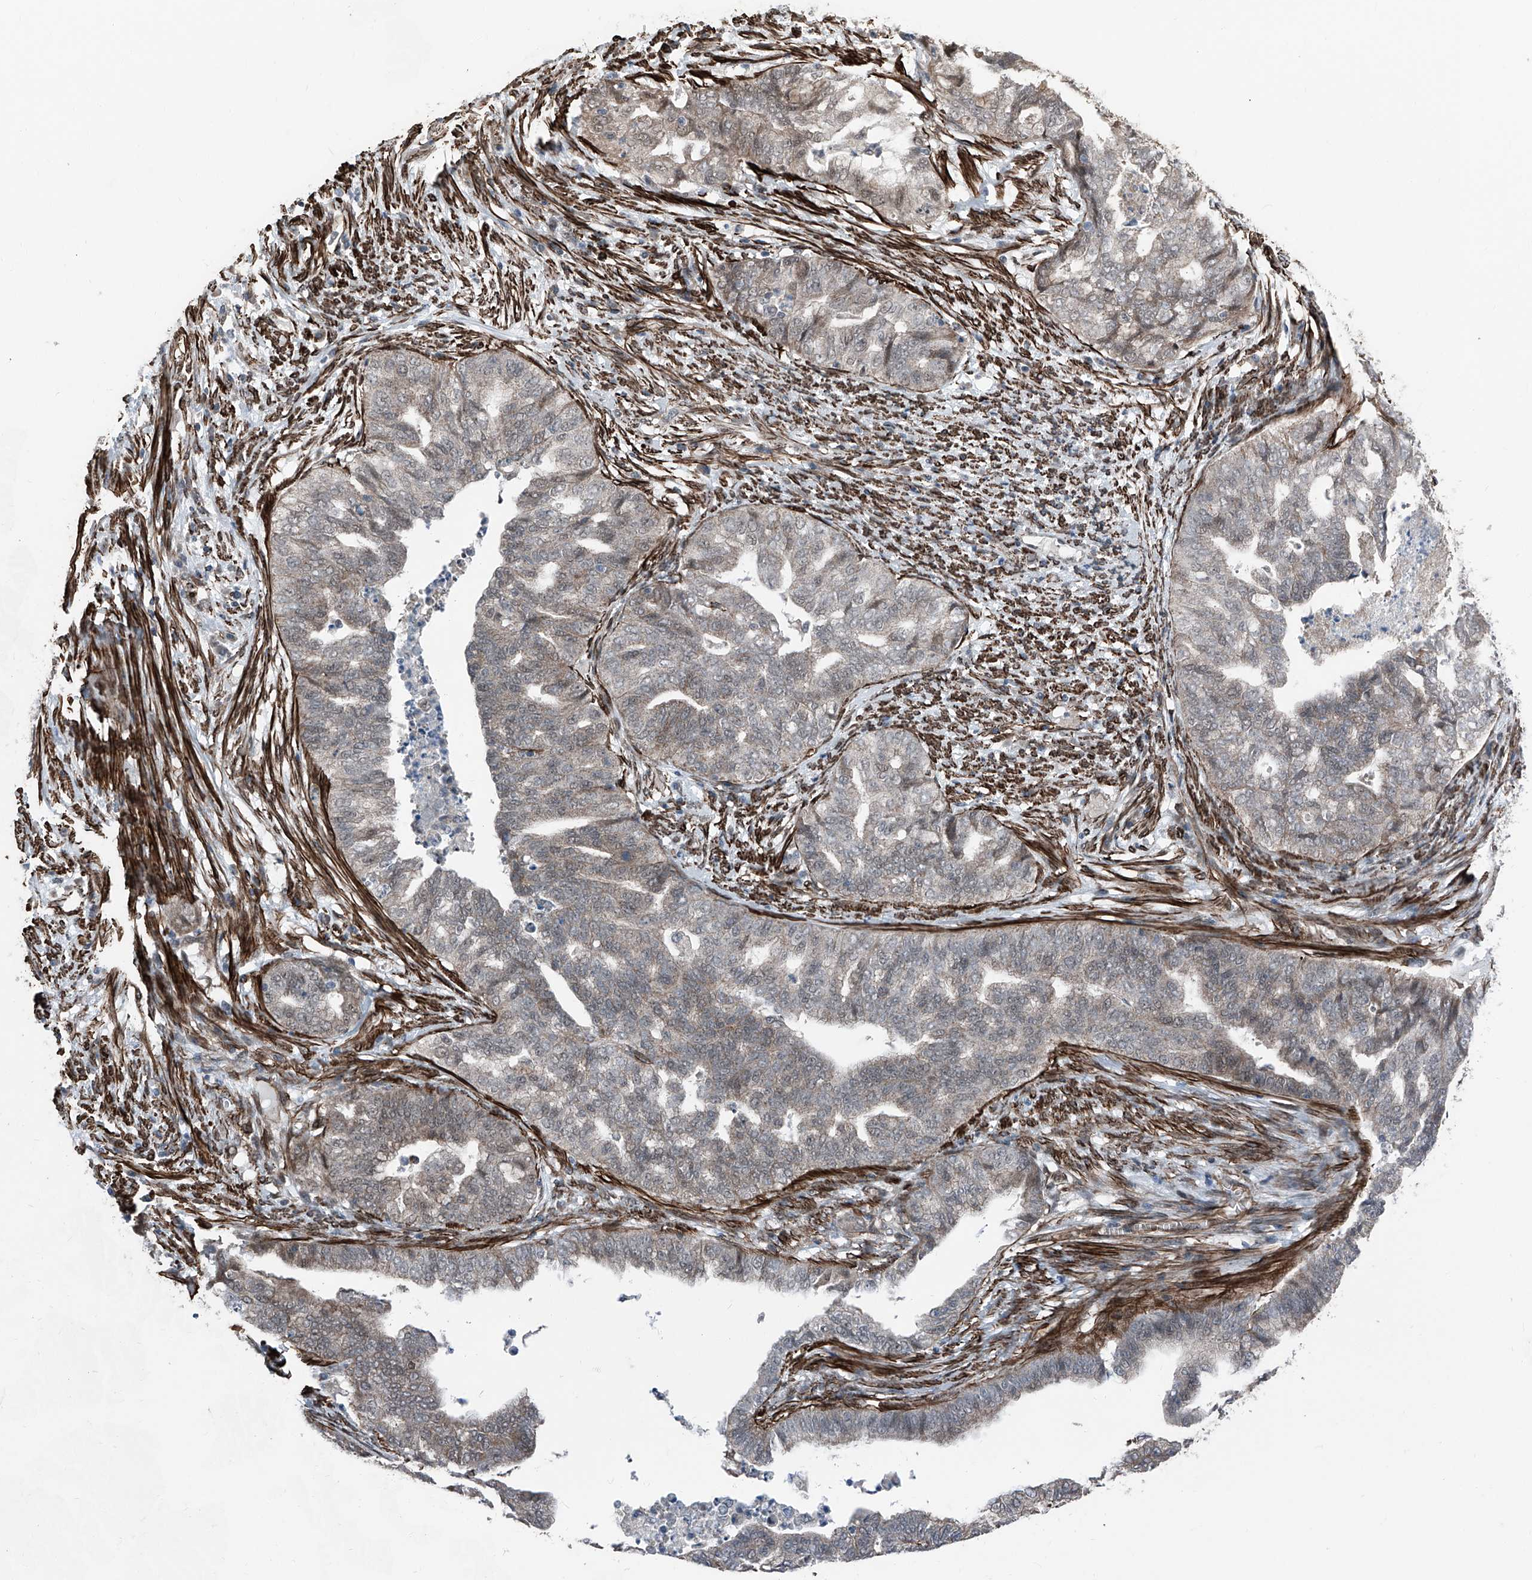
{"staining": {"intensity": "weak", "quantity": "<25%", "location": "cytoplasmic/membranous"}, "tissue": "endometrial cancer", "cell_type": "Tumor cells", "image_type": "cancer", "snomed": [{"axis": "morphology", "description": "Adenocarcinoma, NOS"}, {"axis": "topography", "description": "Endometrium"}], "caption": "Endometrial cancer was stained to show a protein in brown. There is no significant expression in tumor cells. Brightfield microscopy of immunohistochemistry stained with DAB (brown) and hematoxylin (blue), captured at high magnification.", "gene": "COA7", "patient": {"sex": "female", "age": 79}}